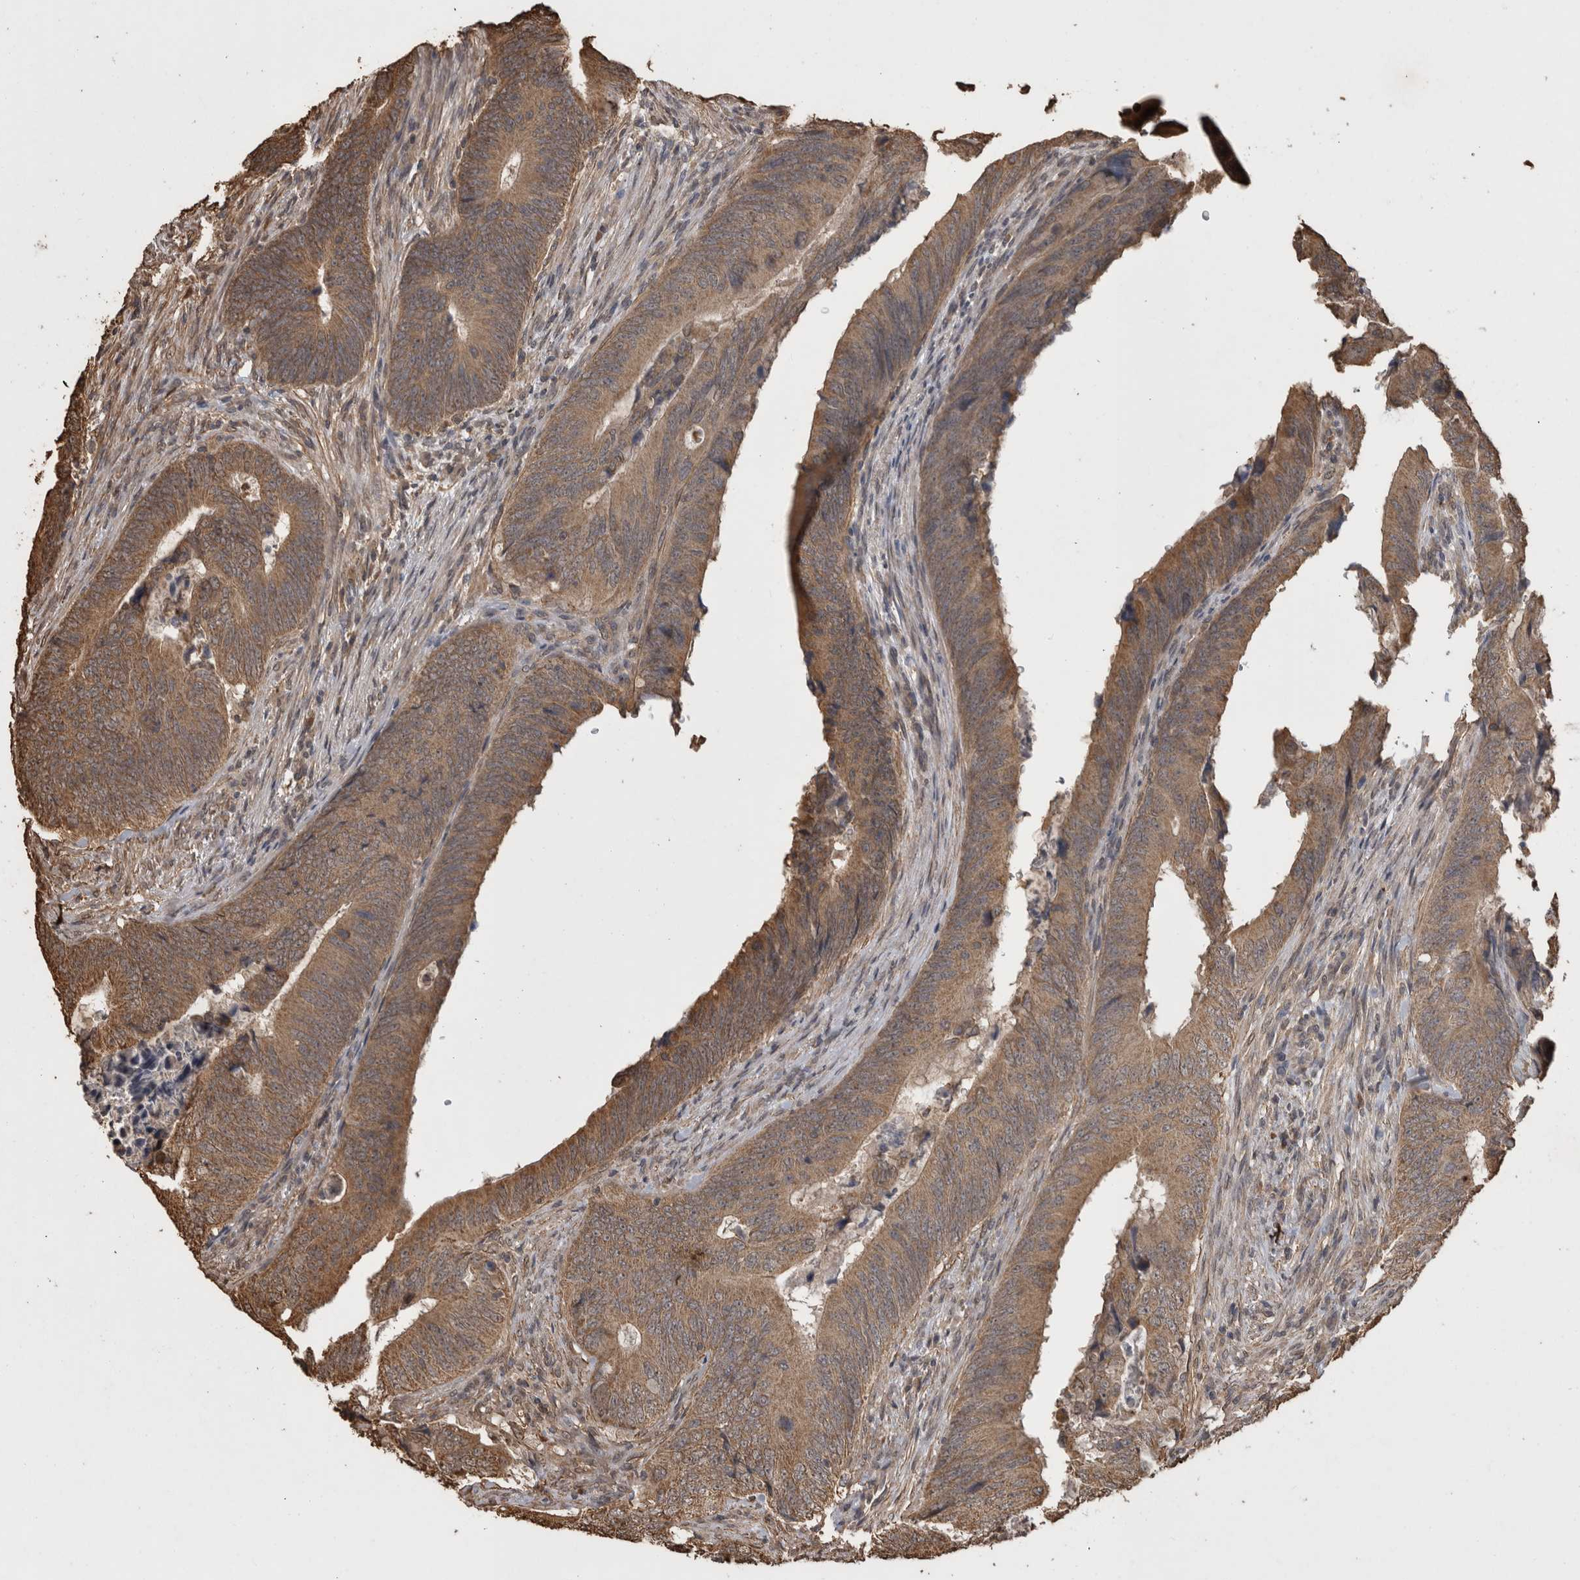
{"staining": {"intensity": "moderate", "quantity": ">75%", "location": "cytoplasmic/membranous"}, "tissue": "colorectal cancer", "cell_type": "Tumor cells", "image_type": "cancer", "snomed": [{"axis": "morphology", "description": "Normal tissue, NOS"}, {"axis": "morphology", "description": "Adenocarcinoma, NOS"}, {"axis": "topography", "description": "Colon"}], "caption": "Immunohistochemical staining of human colorectal cancer displays medium levels of moderate cytoplasmic/membranous expression in about >75% of tumor cells. The staining was performed using DAB (3,3'-diaminobenzidine), with brown indicating positive protein expression. Nuclei are stained blue with hematoxylin.", "gene": "SOCS5", "patient": {"sex": "male", "age": 56}}